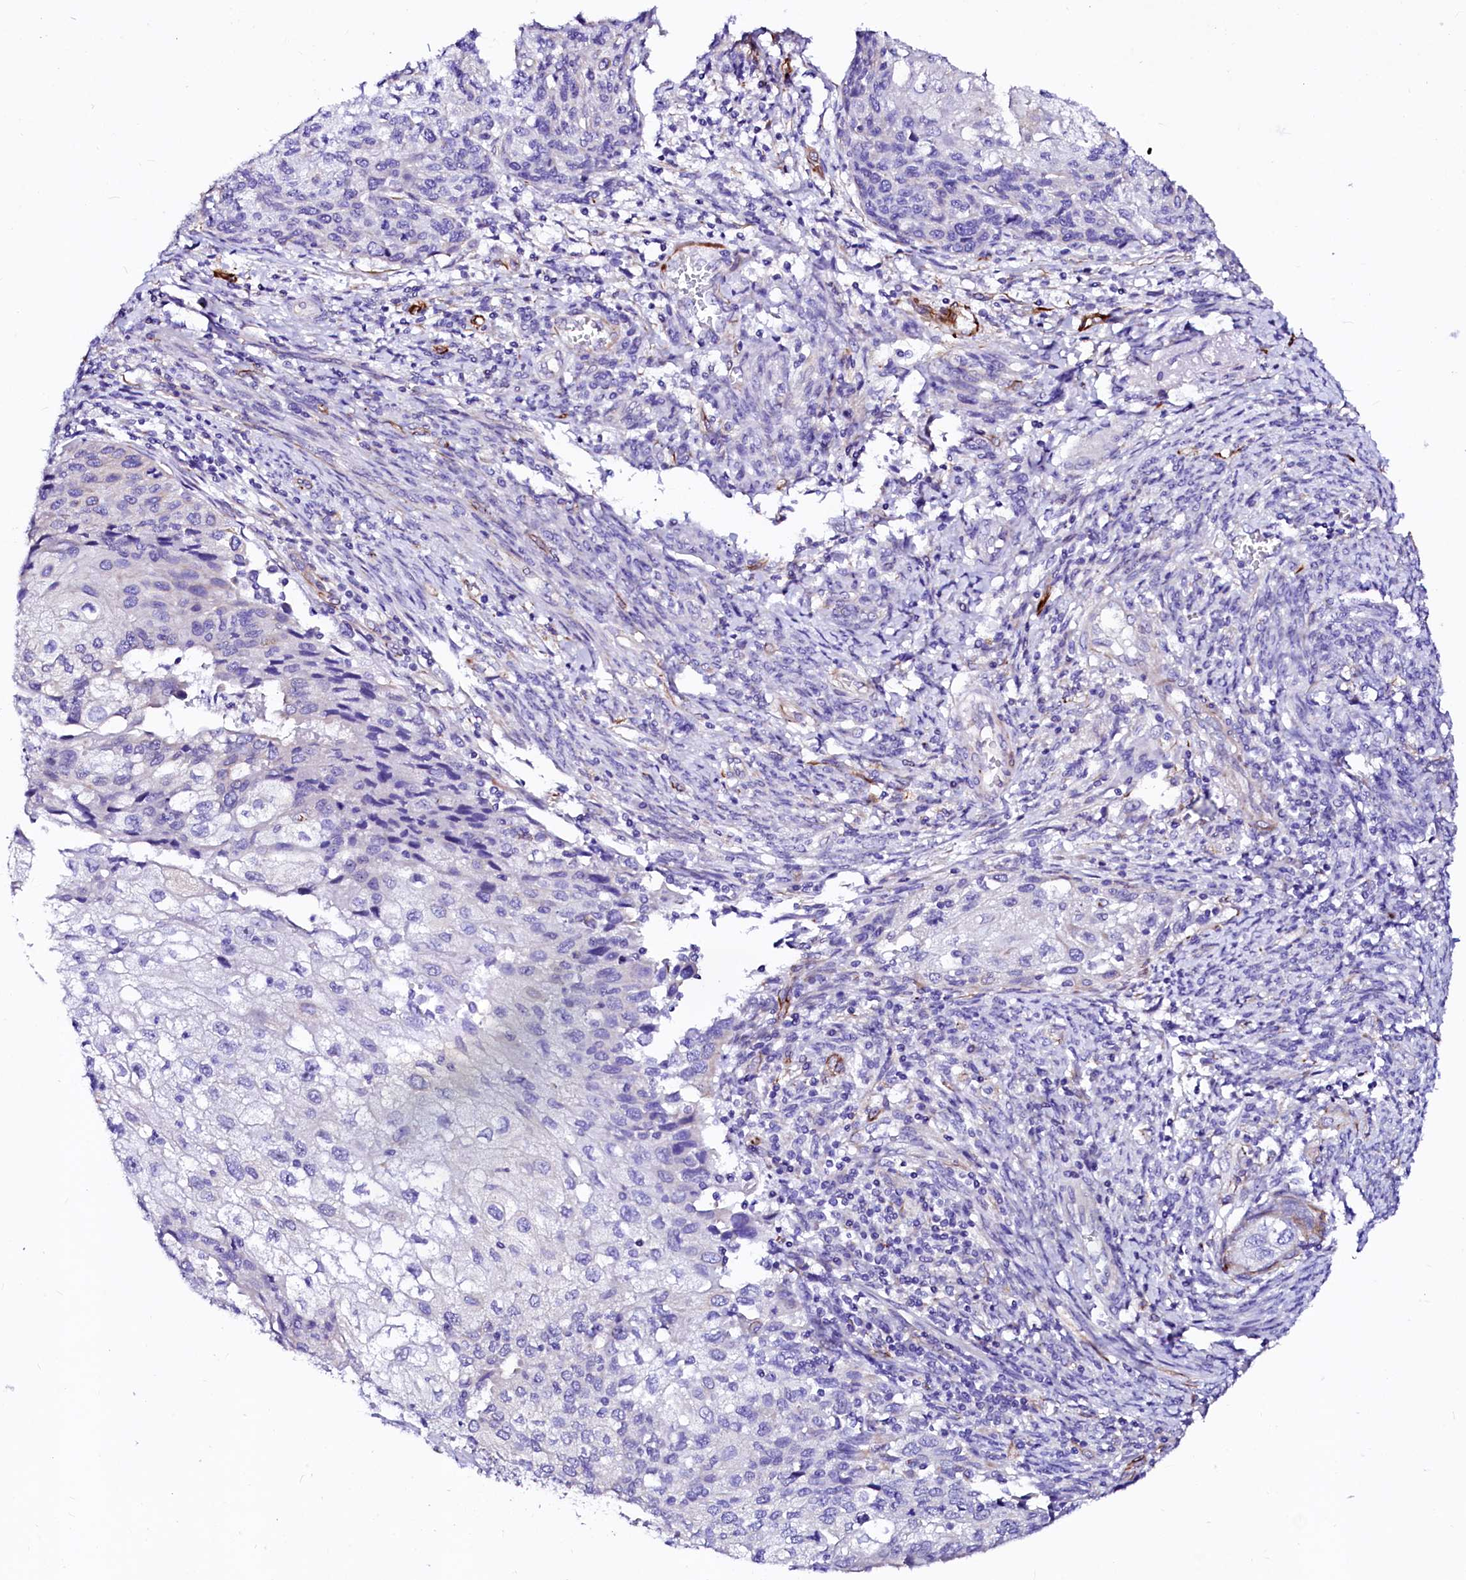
{"staining": {"intensity": "negative", "quantity": "none", "location": "none"}, "tissue": "cervical cancer", "cell_type": "Tumor cells", "image_type": "cancer", "snomed": [{"axis": "morphology", "description": "Squamous cell carcinoma, NOS"}, {"axis": "topography", "description": "Cervix"}], "caption": "Tumor cells show no significant protein expression in cervical cancer.", "gene": "SFR1", "patient": {"sex": "female", "age": 67}}